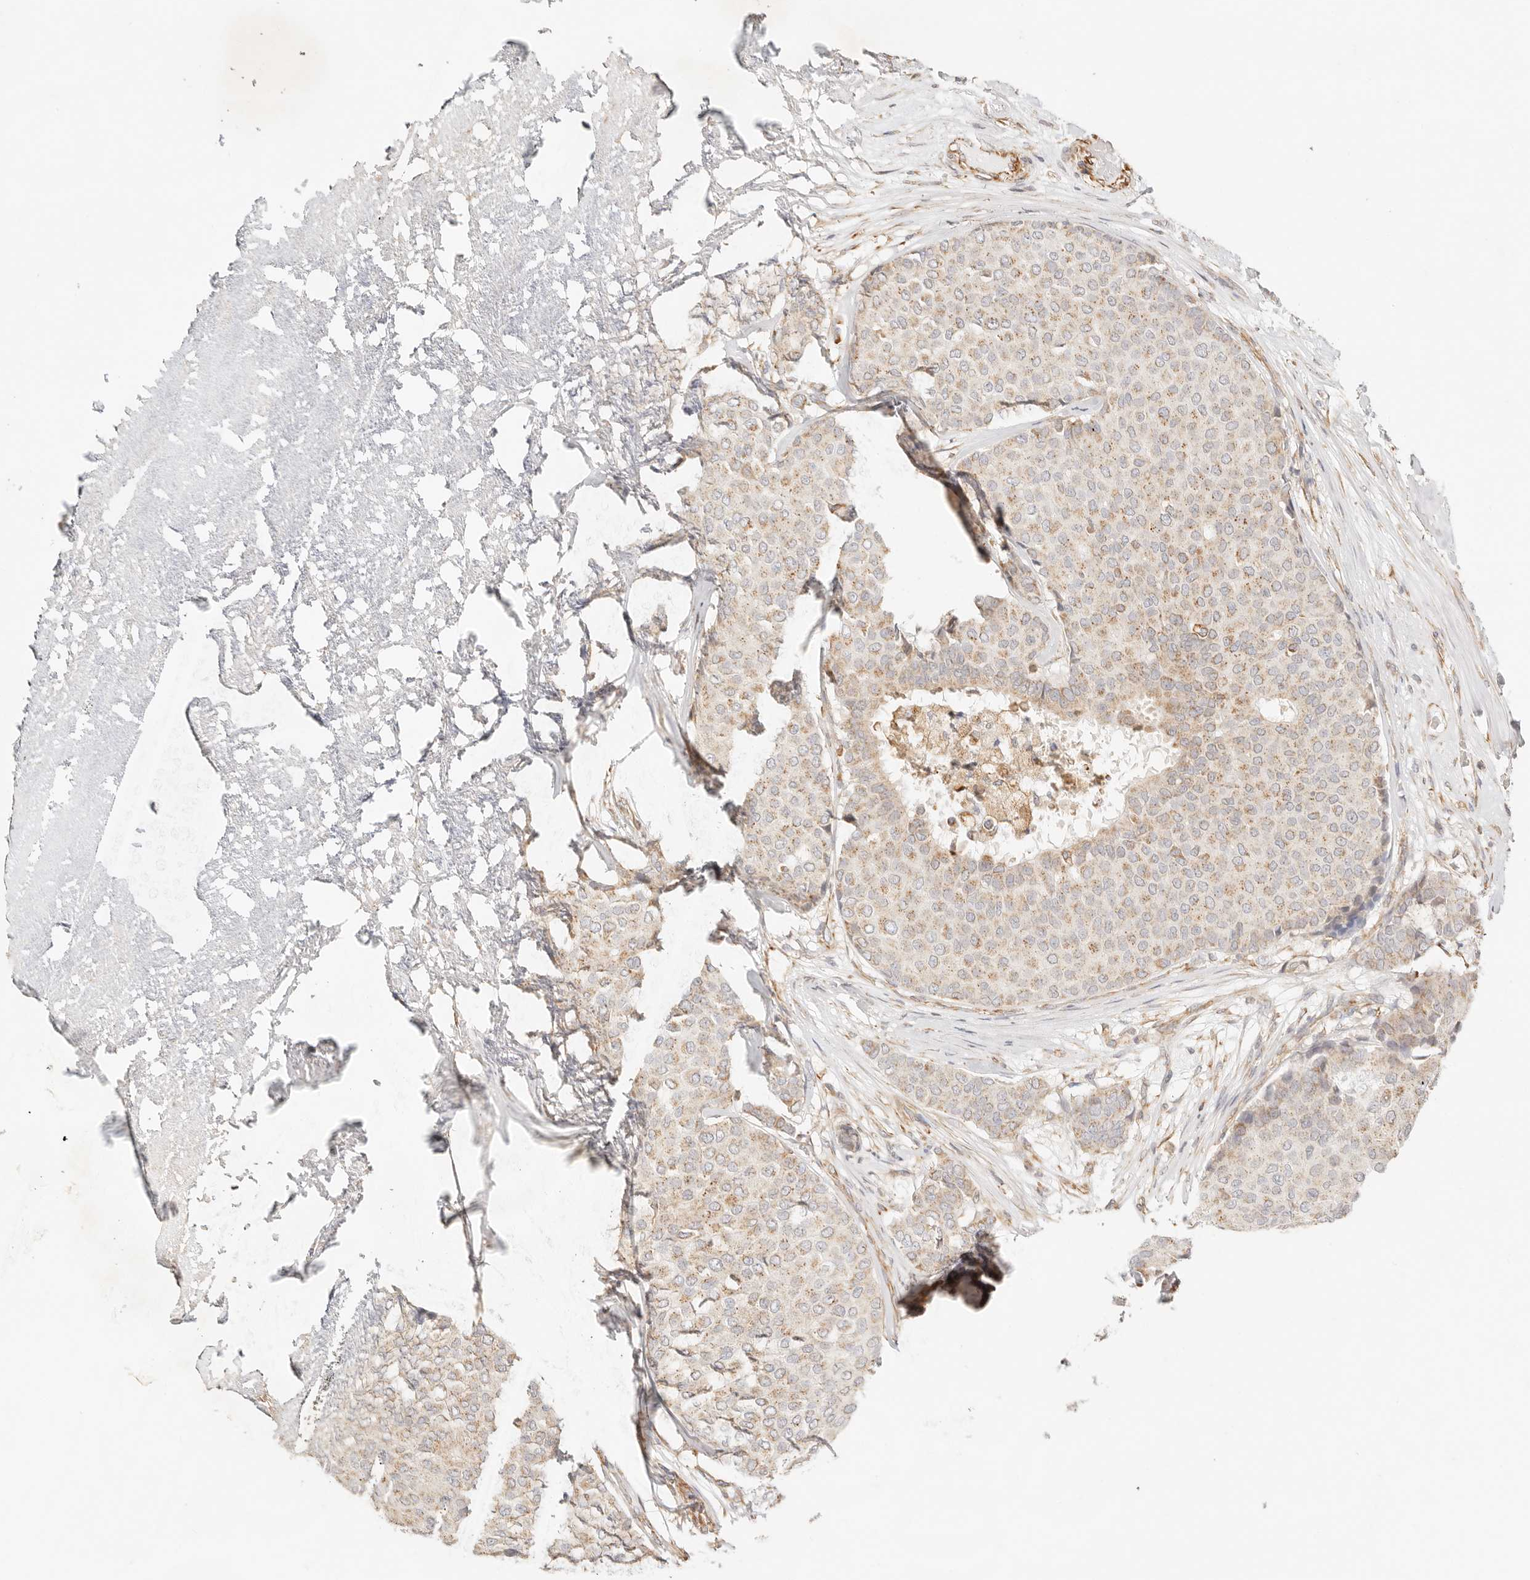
{"staining": {"intensity": "weak", "quantity": ">75%", "location": "cytoplasmic/membranous"}, "tissue": "breast cancer", "cell_type": "Tumor cells", "image_type": "cancer", "snomed": [{"axis": "morphology", "description": "Duct carcinoma"}, {"axis": "topography", "description": "Breast"}], "caption": "A histopathology image of breast infiltrating ductal carcinoma stained for a protein displays weak cytoplasmic/membranous brown staining in tumor cells. (Brightfield microscopy of DAB IHC at high magnification).", "gene": "ZC3H11A", "patient": {"sex": "female", "age": 75}}